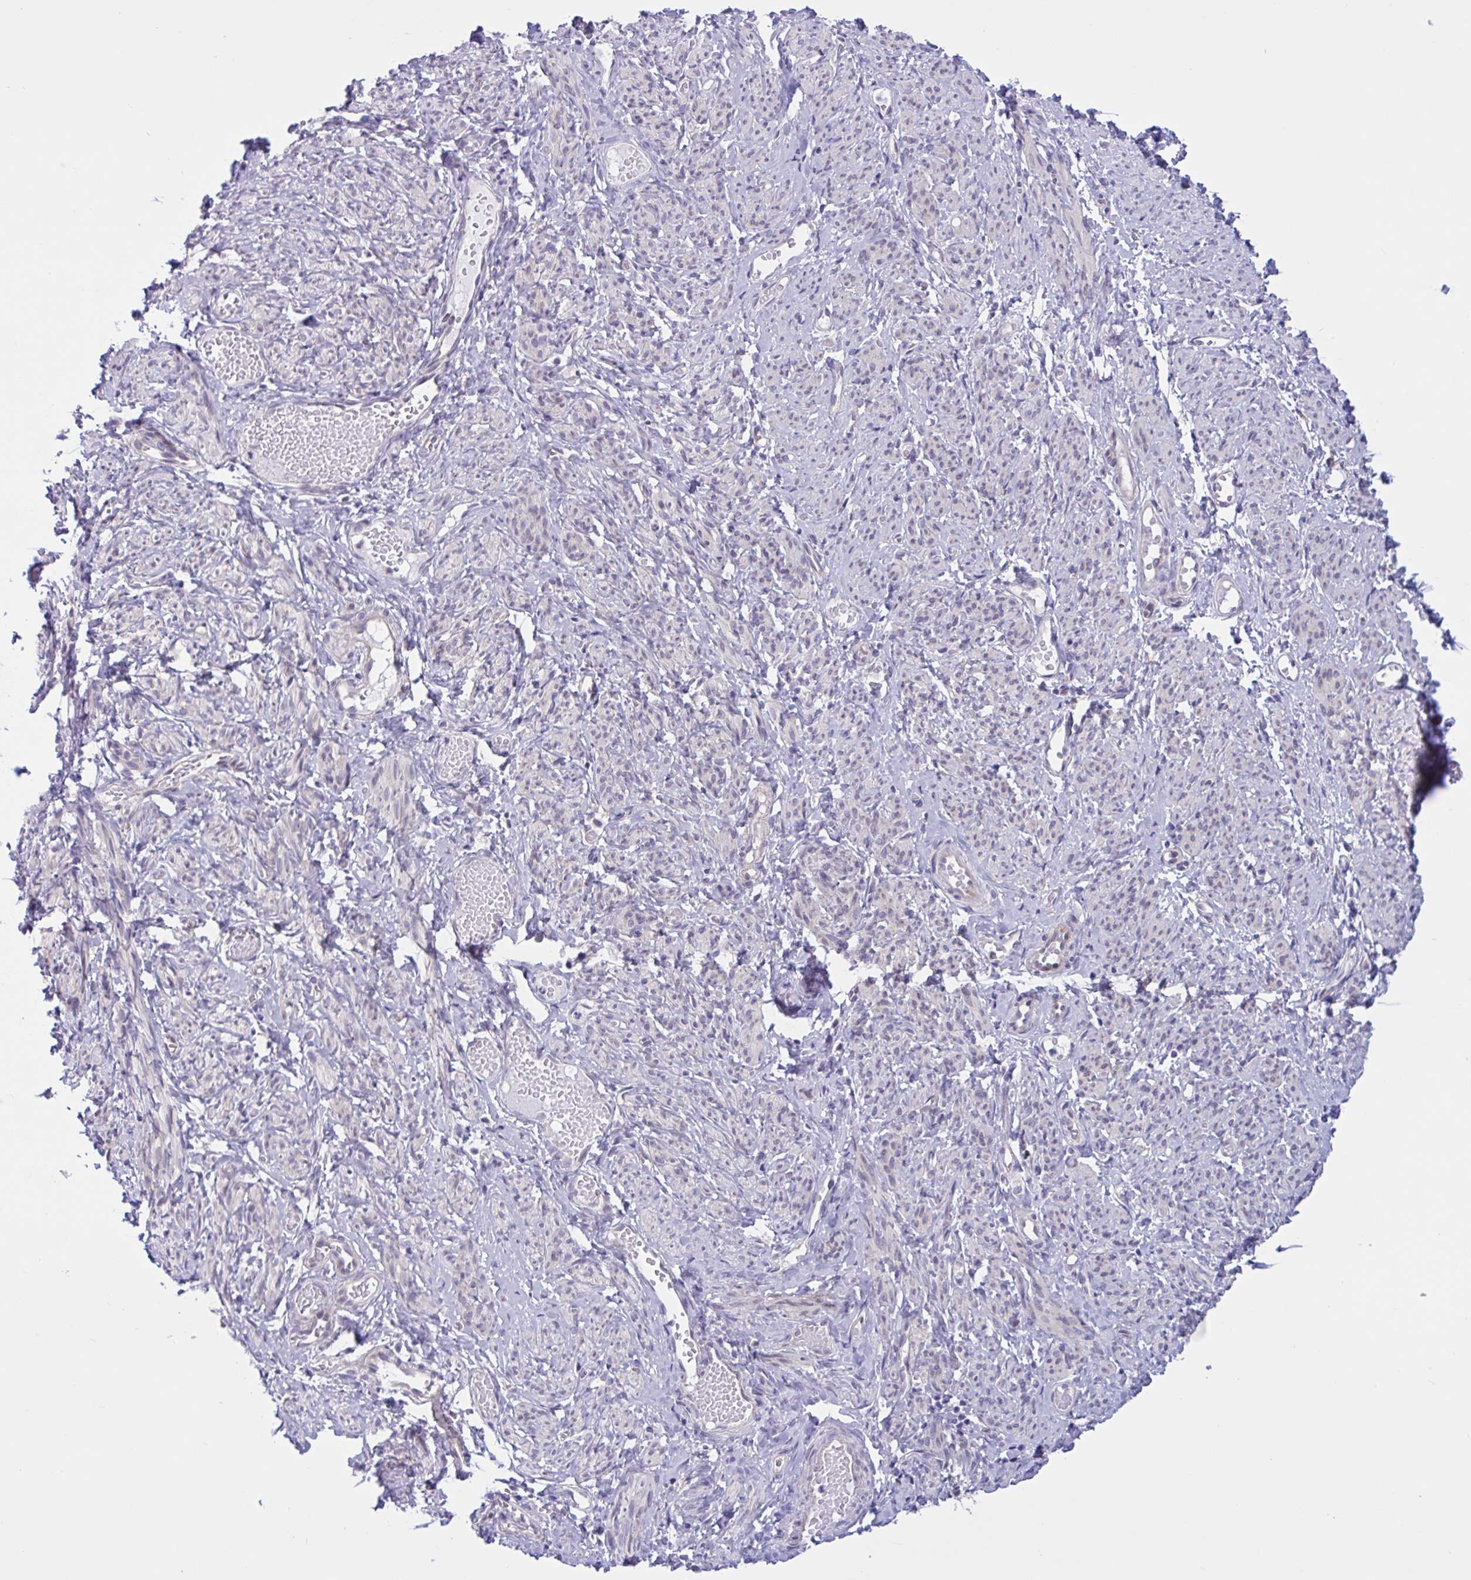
{"staining": {"intensity": "weak", "quantity": "25%-75%", "location": "cytoplasmic/membranous,nuclear"}, "tissue": "smooth muscle", "cell_type": "Smooth muscle cells", "image_type": "normal", "snomed": [{"axis": "morphology", "description": "Normal tissue, NOS"}, {"axis": "topography", "description": "Smooth muscle"}], "caption": "The immunohistochemical stain labels weak cytoplasmic/membranous,nuclear positivity in smooth muscle cells of normal smooth muscle. (DAB (3,3'-diaminobenzidine) IHC with brightfield microscopy, high magnification).", "gene": "CAMLG", "patient": {"sex": "female", "age": 65}}